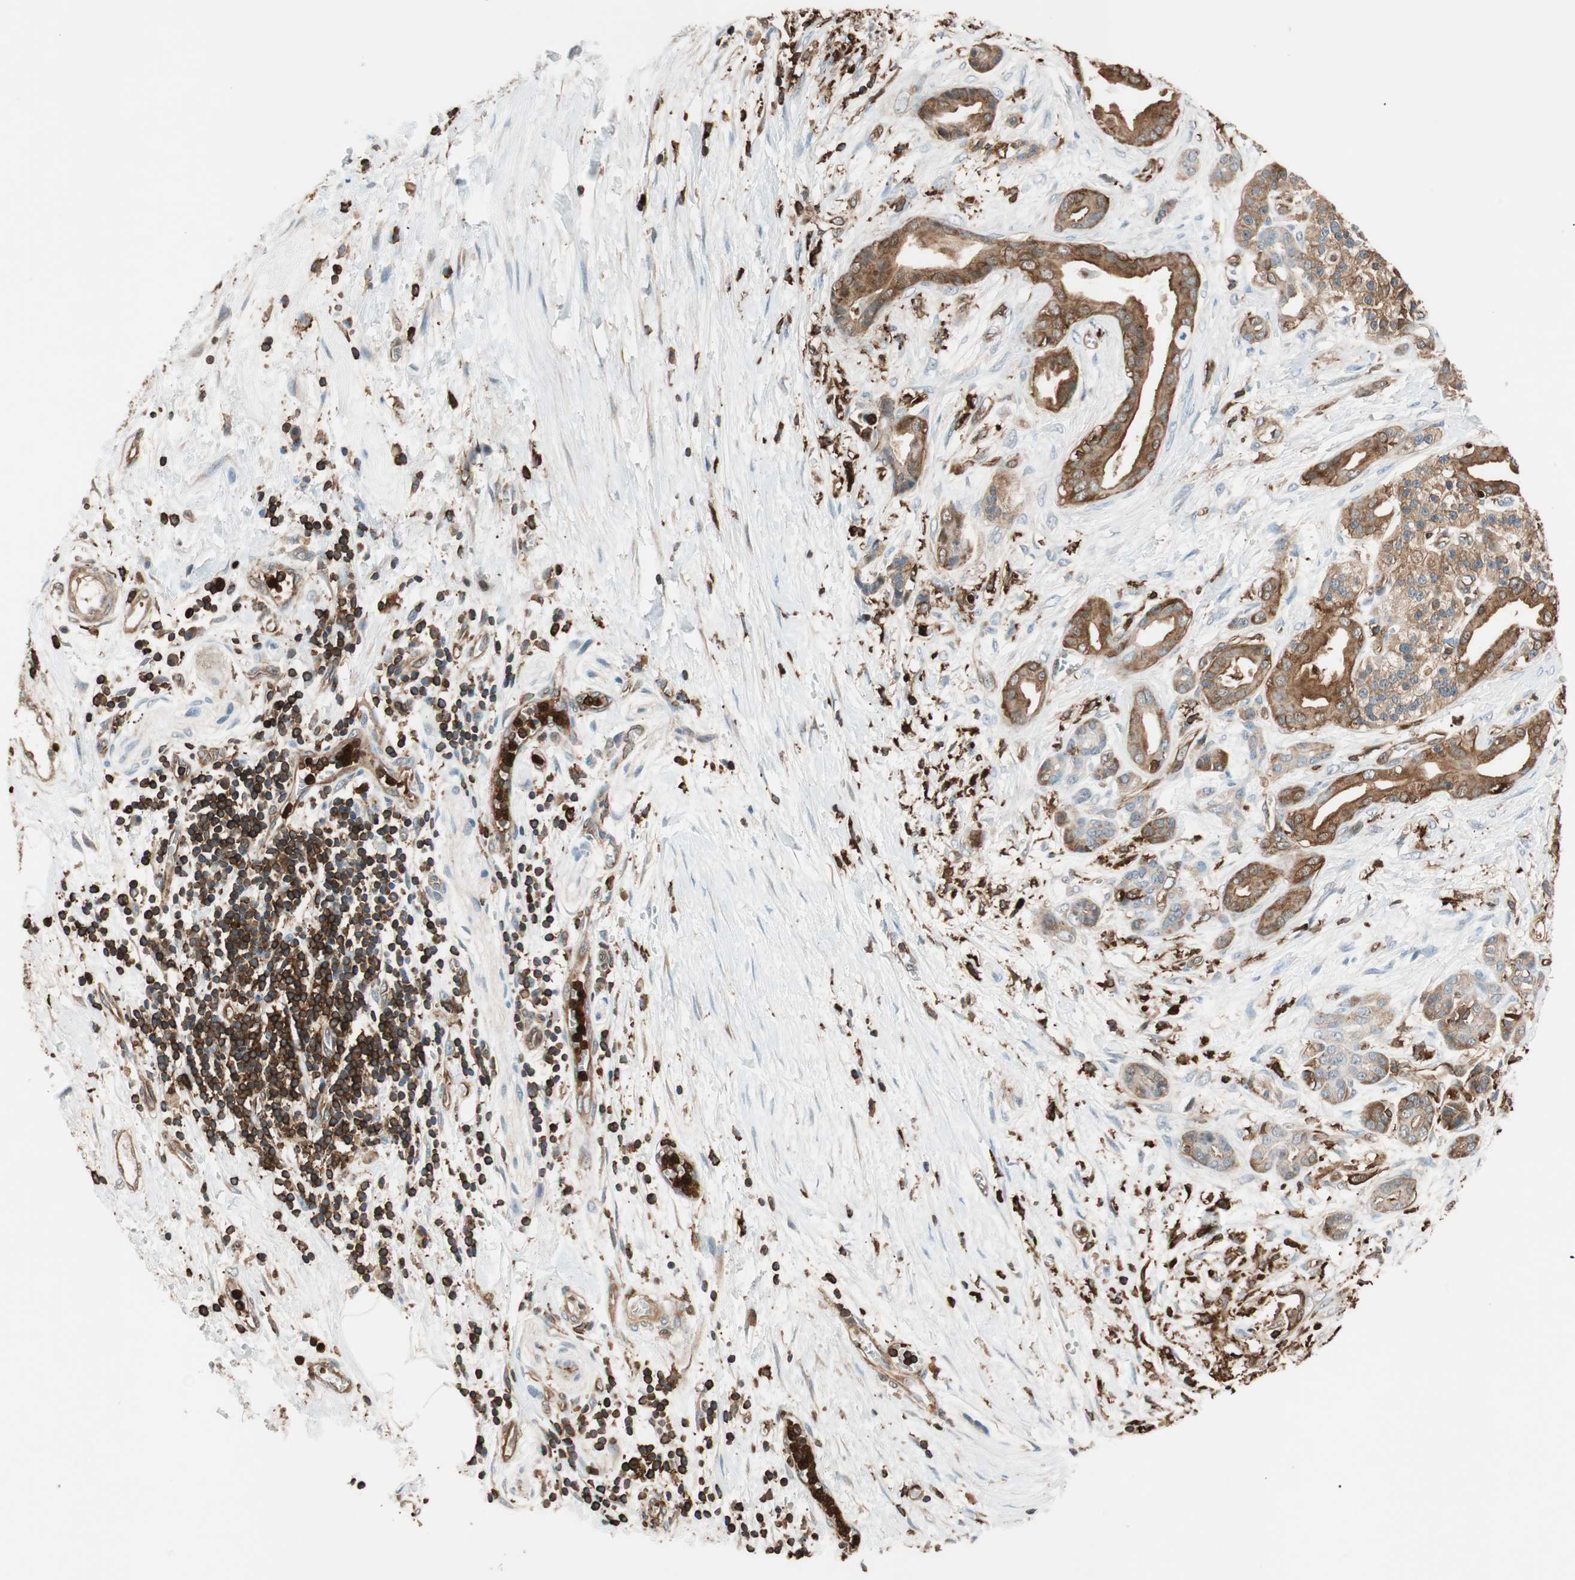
{"staining": {"intensity": "strong", "quantity": ">75%", "location": "cytoplasmic/membranous"}, "tissue": "pancreatic cancer", "cell_type": "Tumor cells", "image_type": "cancer", "snomed": [{"axis": "morphology", "description": "Adenocarcinoma, NOS"}, {"axis": "topography", "description": "Pancreas"}], "caption": "Pancreatic adenocarcinoma stained with a protein marker exhibits strong staining in tumor cells.", "gene": "VASP", "patient": {"sex": "male", "age": 59}}